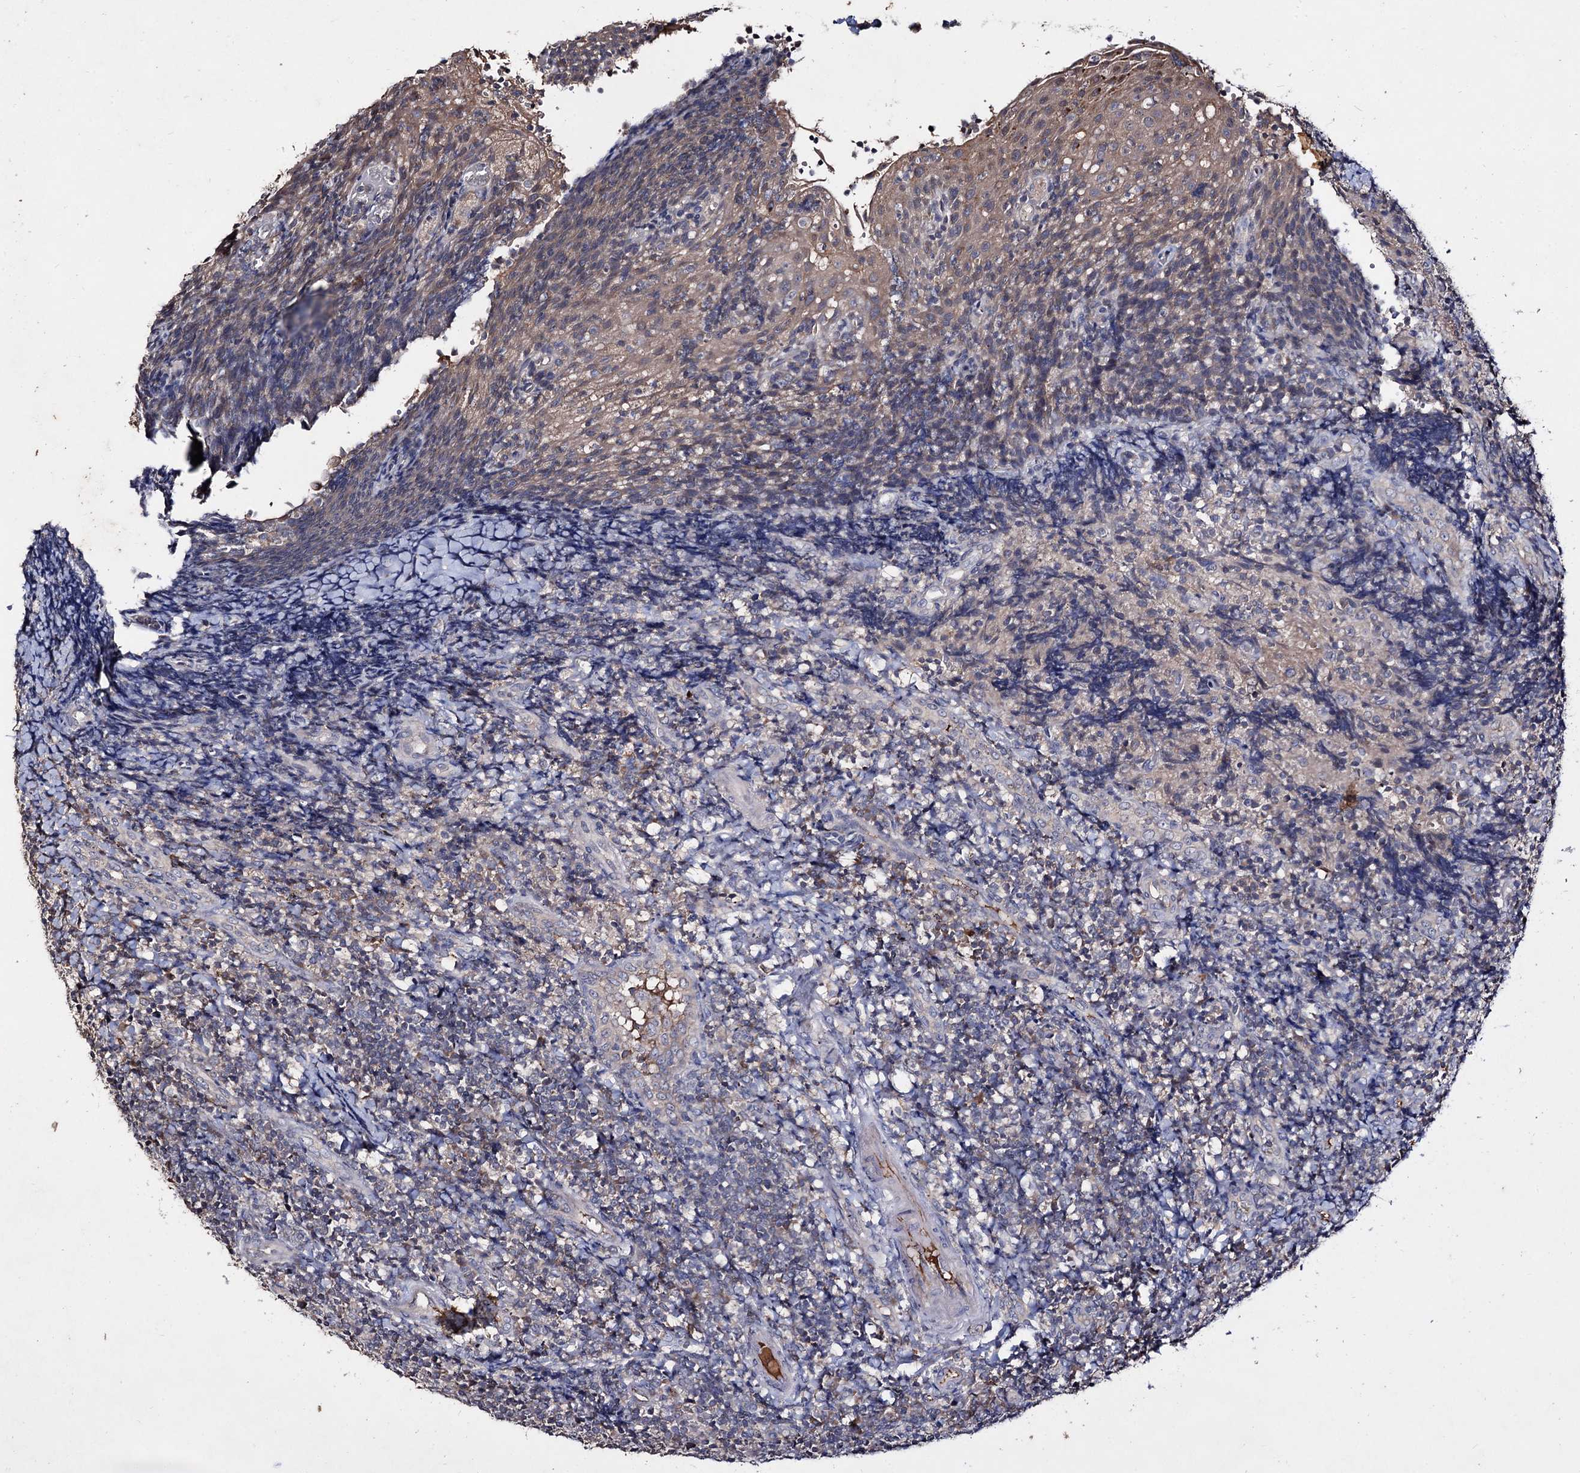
{"staining": {"intensity": "negative", "quantity": "none", "location": "none"}, "tissue": "tonsil", "cell_type": "Germinal center cells", "image_type": "normal", "snomed": [{"axis": "morphology", "description": "Normal tissue, NOS"}, {"axis": "topography", "description": "Tonsil"}], "caption": "Human tonsil stained for a protein using immunohistochemistry displays no positivity in germinal center cells.", "gene": "ARFIP2", "patient": {"sex": "female", "age": 19}}